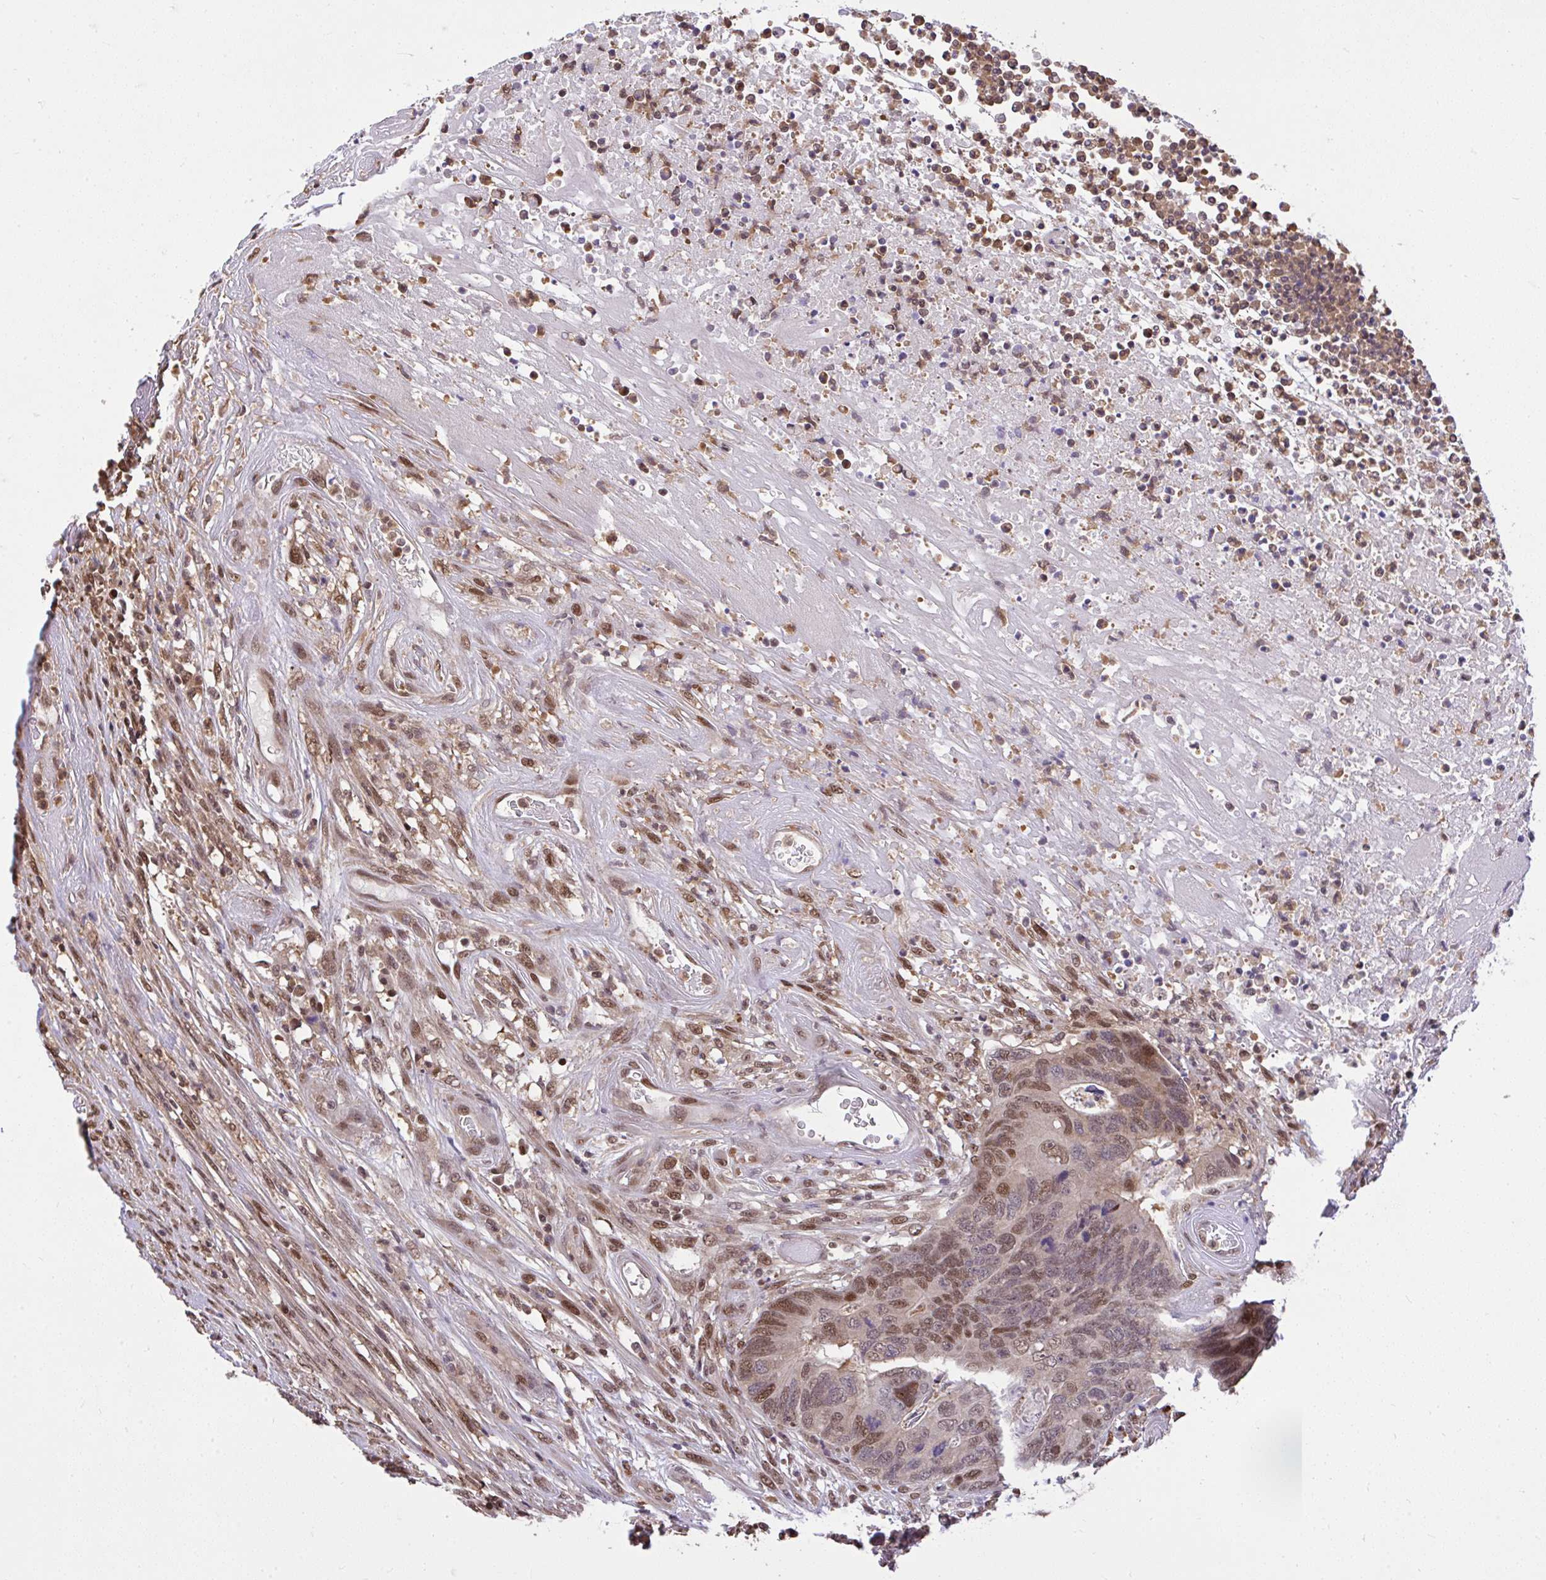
{"staining": {"intensity": "moderate", "quantity": "<25%", "location": "cytoplasmic/membranous,nuclear"}, "tissue": "colorectal cancer", "cell_type": "Tumor cells", "image_type": "cancer", "snomed": [{"axis": "morphology", "description": "Adenocarcinoma, NOS"}, {"axis": "topography", "description": "Colon"}], "caption": "Approximately <25% of tumor cells in colorectal cancer (adenocarcinoma) display moderate cytoplasmic/membranous and nuclear protein positivity as visualized by brown immunohistochemical staining.", "gene": "GLIS3", "patient": {"sex": "female", "age": 67}}